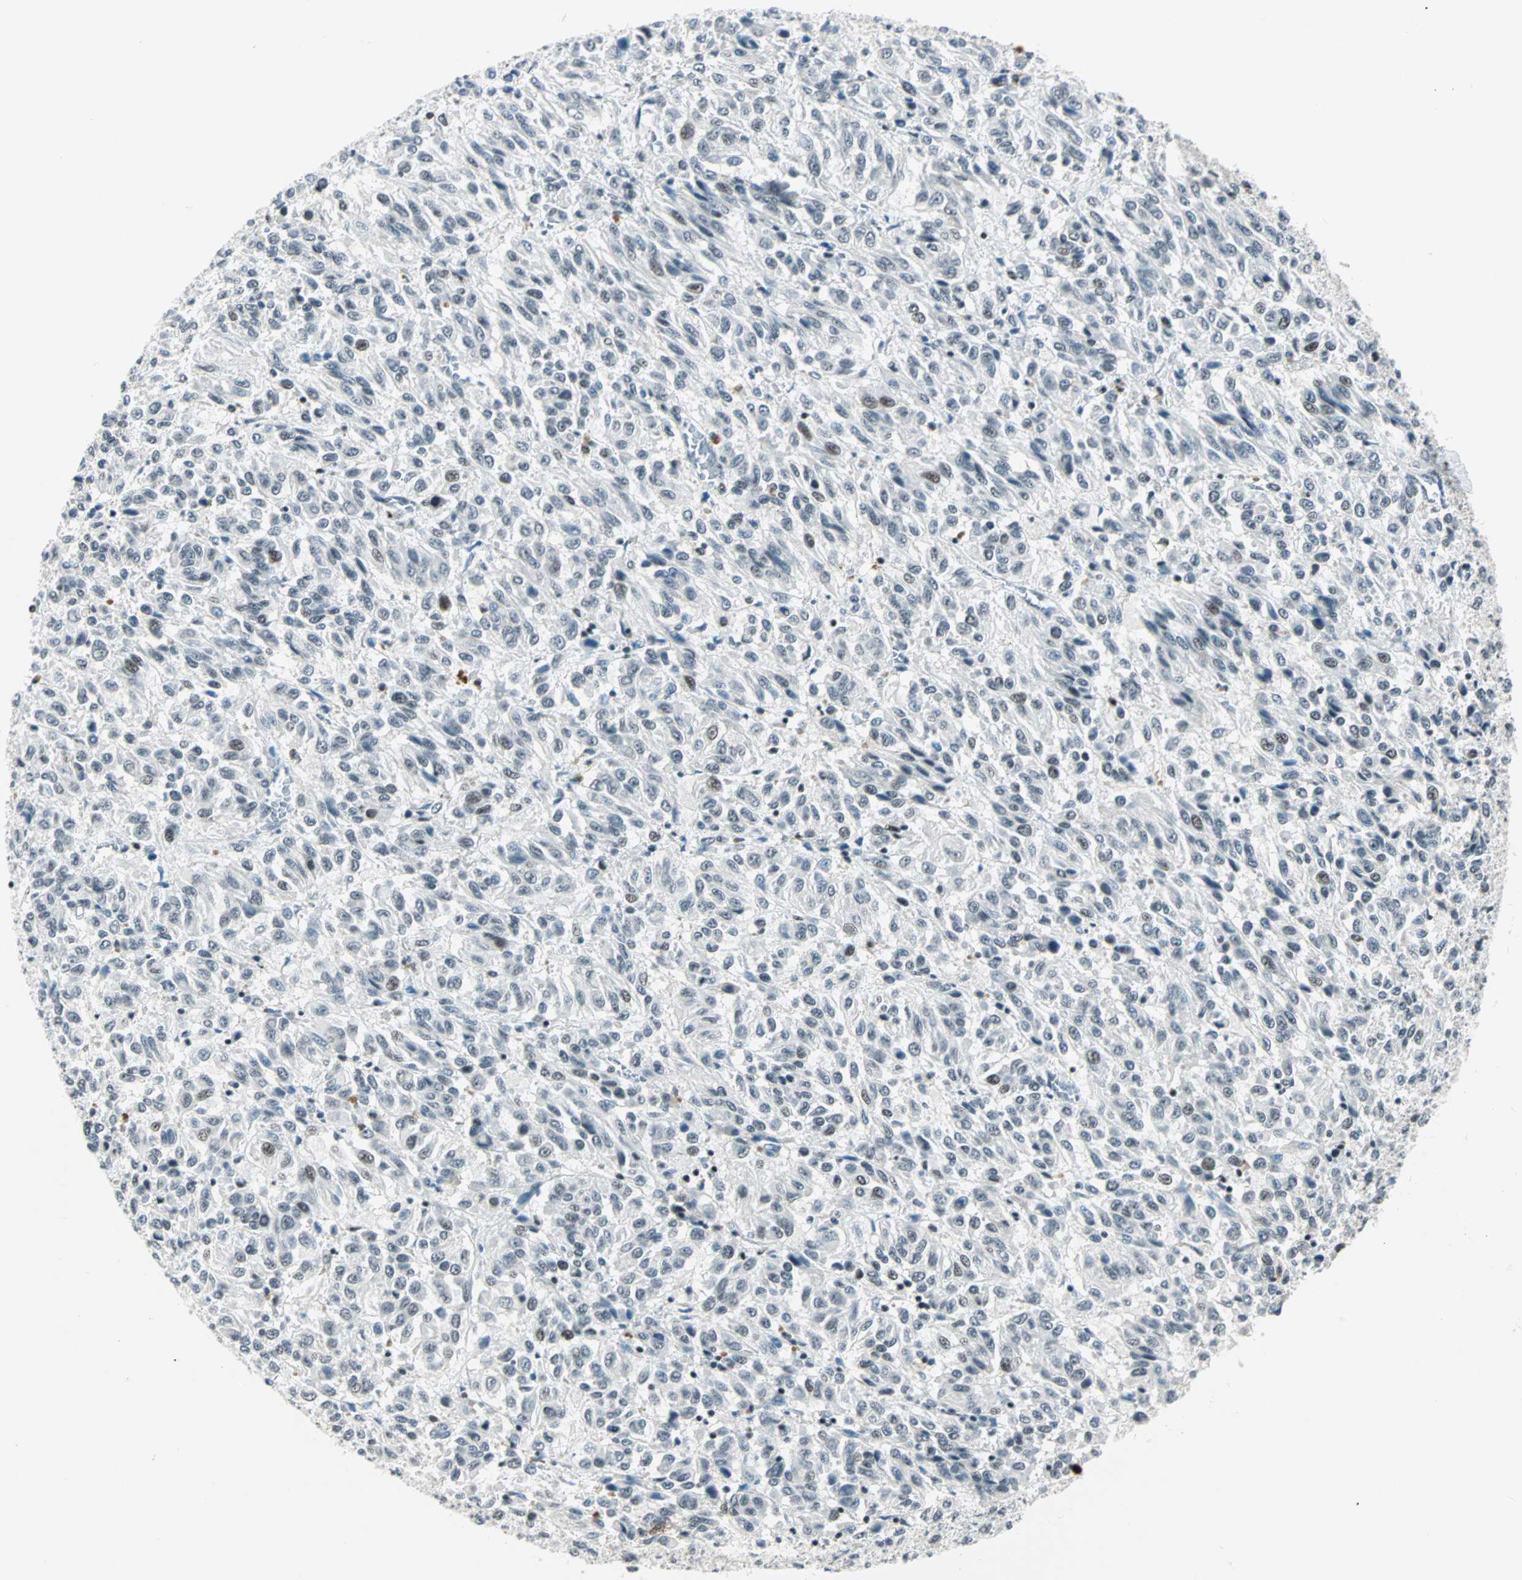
{"staining": {"intensity": "weak", "quantity": "<25%", "location": "nuclear"}, "tissue": "melanoma", "cell_type": "Tumor cells", "image_type": "cancer", "snomed": [{"axis": "morphology", "description": "Malignant melanoma, Metastatic site"}, {"axis": "topography", "description": "Lung"}], "caption": "An IHC photomicrograph of melanoma is shown. There is no staining in tumor cells of melanoma. Brightfield microscopy of immunohistochemistry (IHC) stained with DAB (3,3'-diaminobenzidine) (brown) and hematoxylin (blue), captured at high magnification.", "gene": "SIN3A", "patient": {"sex": "male", "age": 64}}